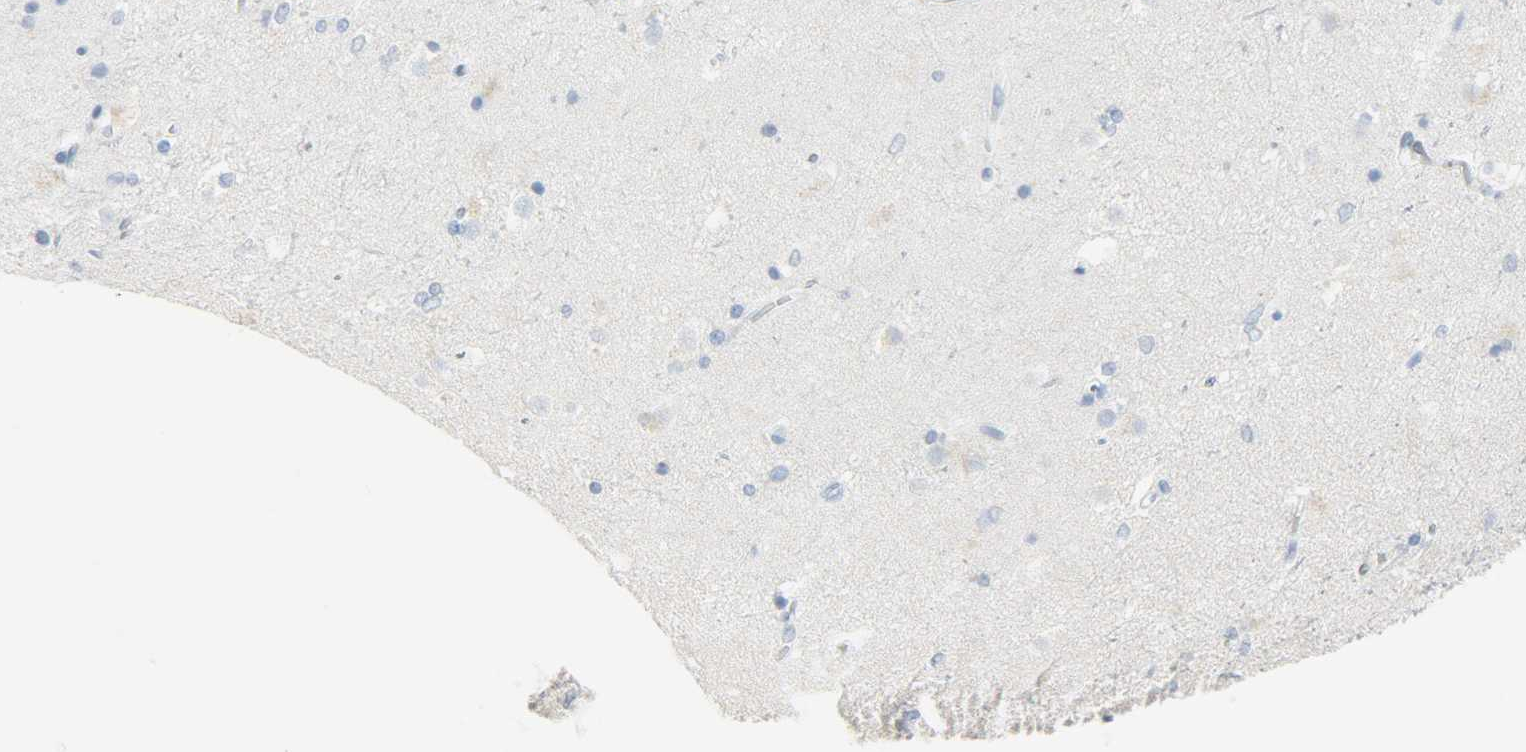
{"staining": {"intensity": "negative", "quantity": "none", "location": "none"}, "tissue": "caudate", "cell_type": "Glial cells", "image_type": "normal", "snomed": [{"axis": "morphology", "description": "Normal tissue, NOS"}, {"axis": "topography", "description": "Lateral ventricle wall"}], "caption": "Glial cells show no significant protein staining in unremarkable caudate.", "gene": "HELLS", "patient": {"sex": "female", "age": 19}}